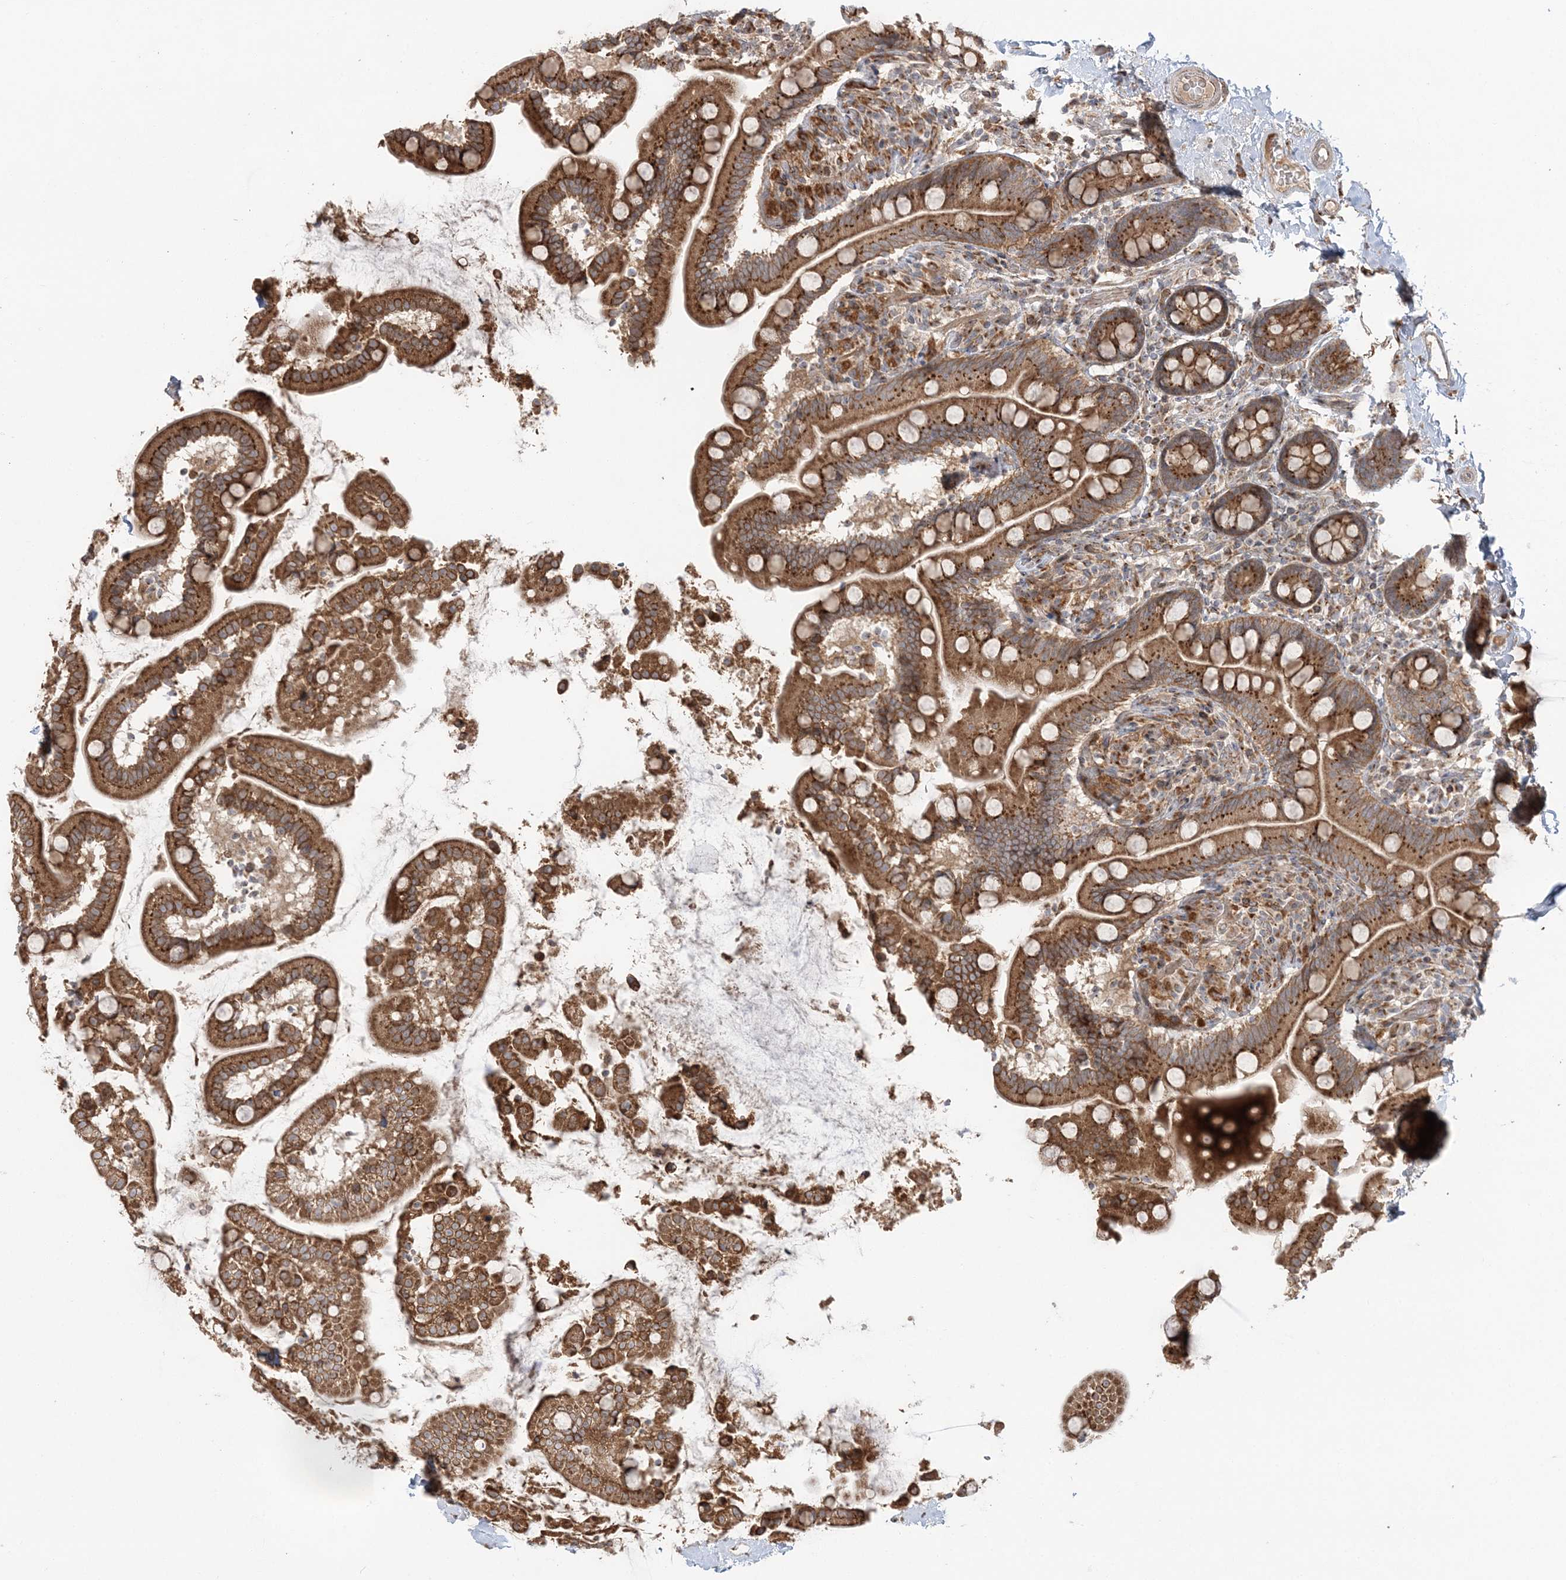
{"staining": {"intensity": "moderate", "quantity": ">75%", "location": "cytoplasmic/membranous"}, "tissue": "small intestine", "cell_type": "Glandular cells", "image_type": "normal", "snomed": [{"axis": "morphology", "description": "Normal tissue, NOS"}, {"axis": "topography", "description": "Small intestine"}], "caption": "Small intestine stained with a brown dye reveals moderate cytoplasmic/membranous positive staining in approximately >75% of glandular cells.", "gene": "ABCC3", "patient": {"sex": "female", "age": 64}}